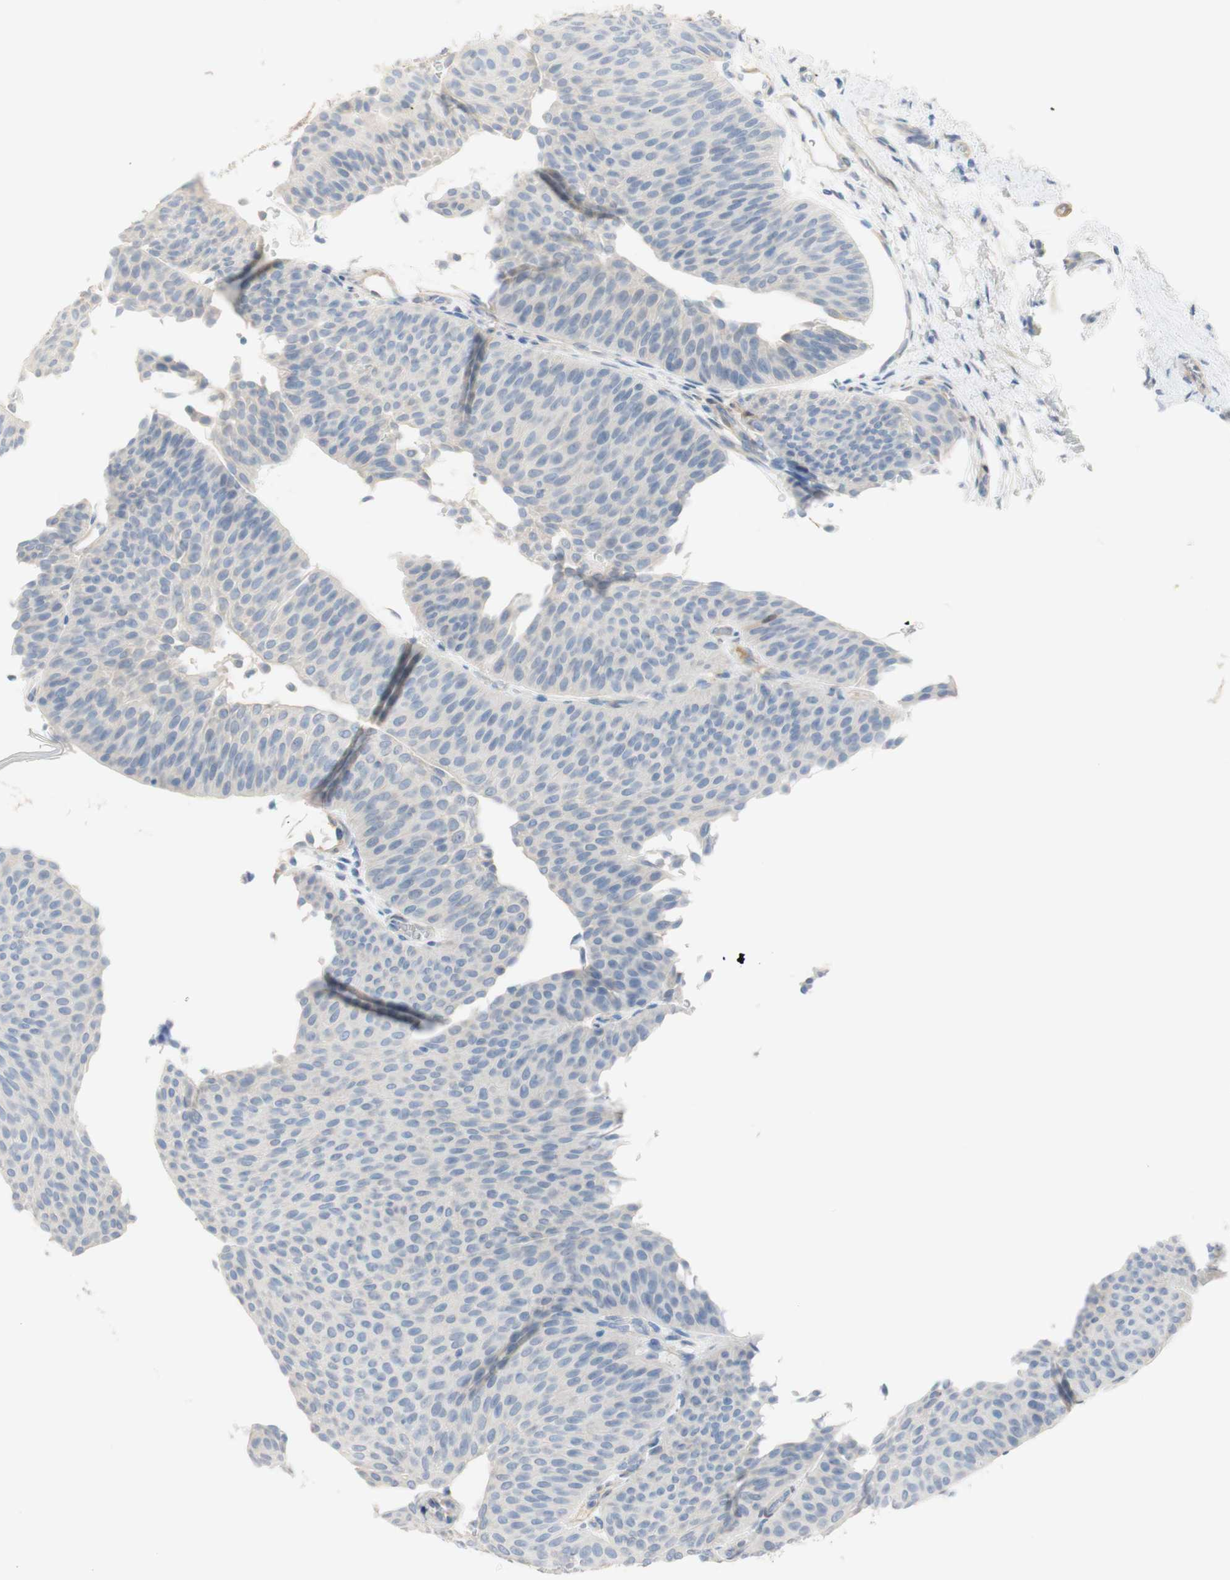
{"staining": {"intensity": "negative", "quantity": "none", "location": "none"}, "tissue": "urothelial cancer", "cell_type": "Tumor cells", "image_type": "cancer", "snomed": [{"axis": "morphology", "description": "Urothelial carcinoma, Low grade"}, {"axis": "topography", "description": "Urinary bladder"}], "caption": "Low-grade urothelial carcinoma was stained to show a protein in brown. There is no significant staining in tumor cells.", "gene": "SELENBP1", "patient": {"sex": "female", "age": 60}}